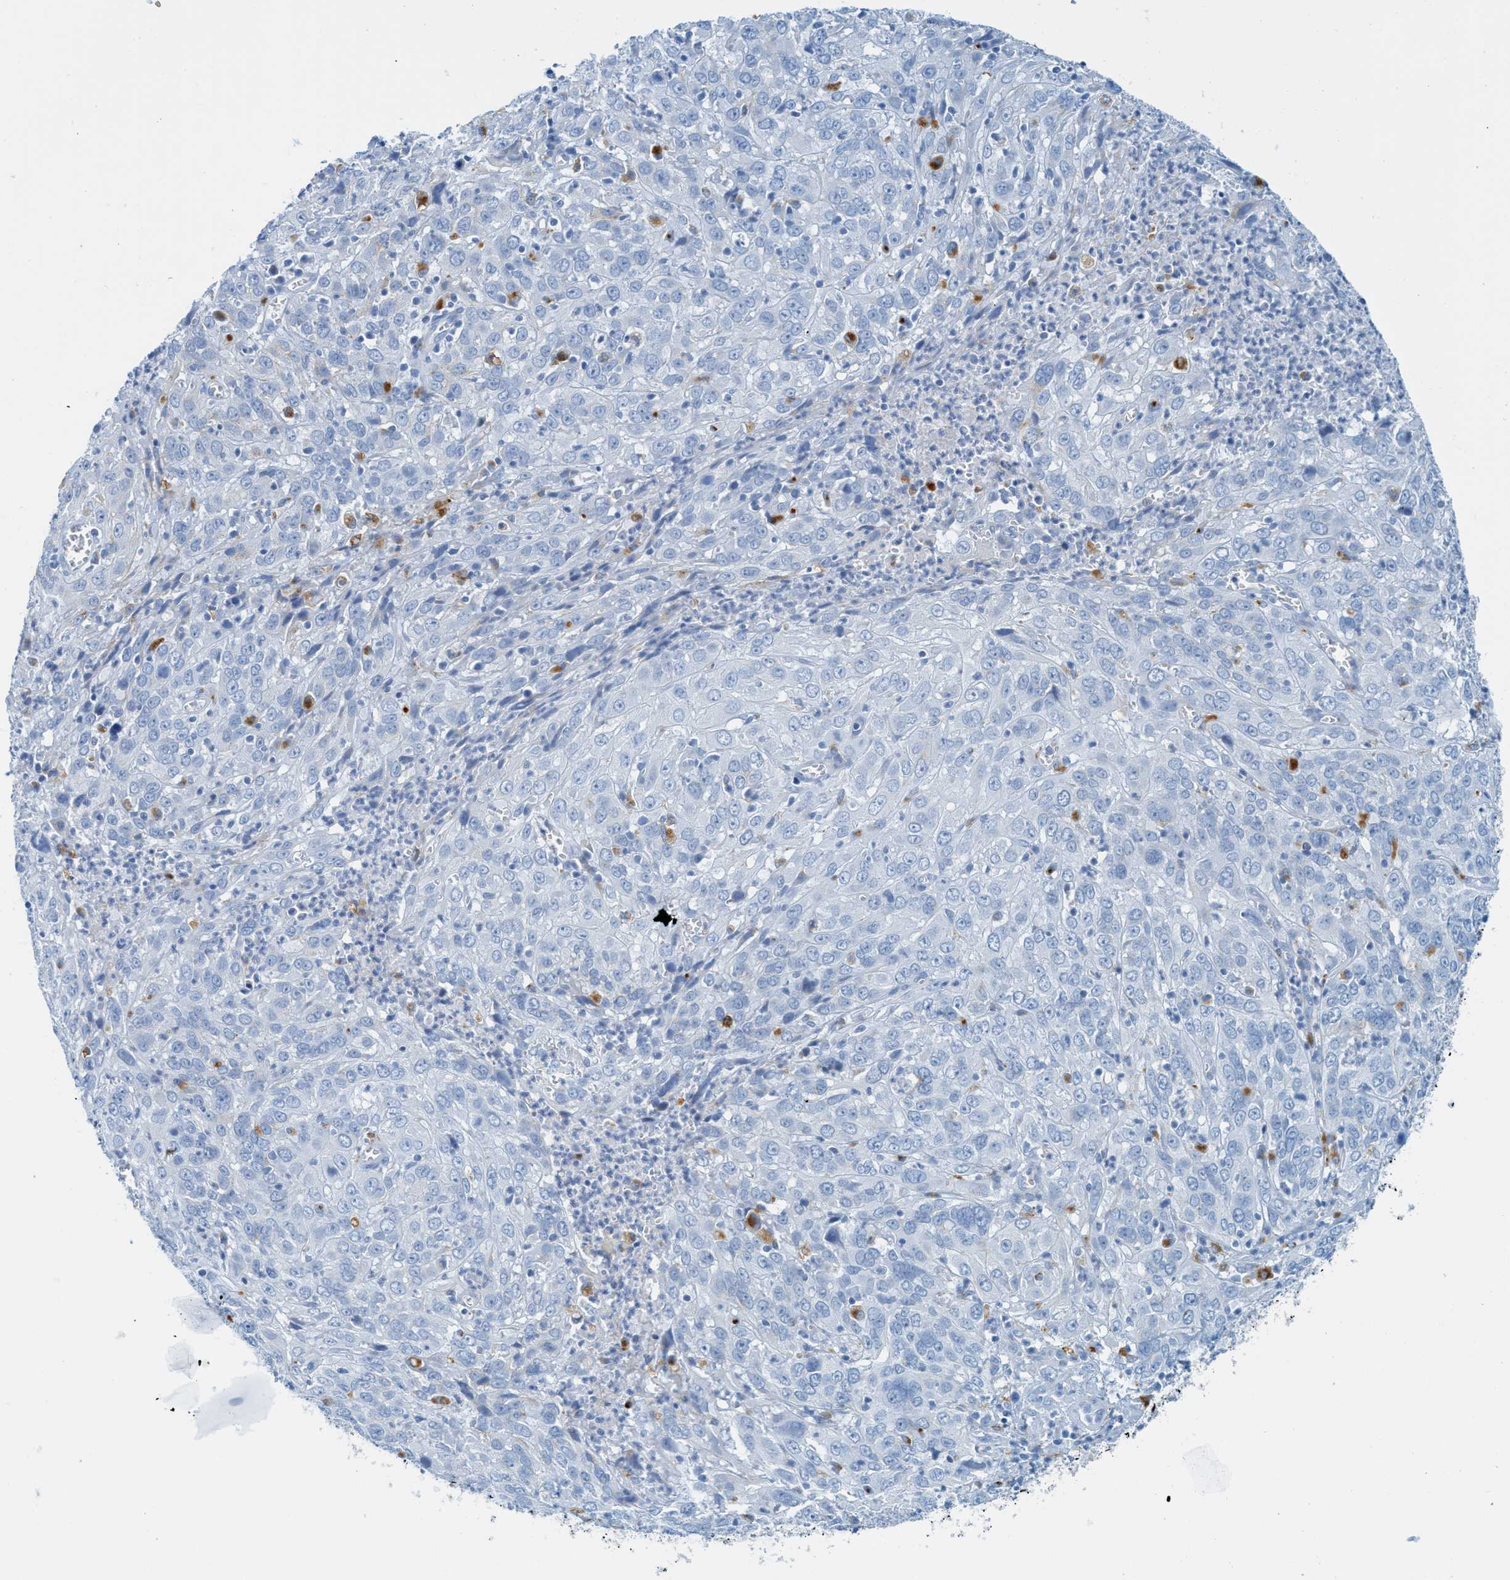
{"staining": {"intensity": "negative", "quantity": "none", "location": "none"}, "tissue": "cervical cancer", "cell_type": "Tumor cells", "image_type": "cancer", "snomed": [{"axis": "morphology", "description": "Squamous cell carcinoma, NOS"}, {"axis": "topography", "description": "Cervix"}], "caption": "A photomicrograph of squamous cell carcinoma (cervical) stained for a protein shows no brown staining in tumor cells.", "gene": "C21orf62", "patient": {"sex": "female", "age": 32}}